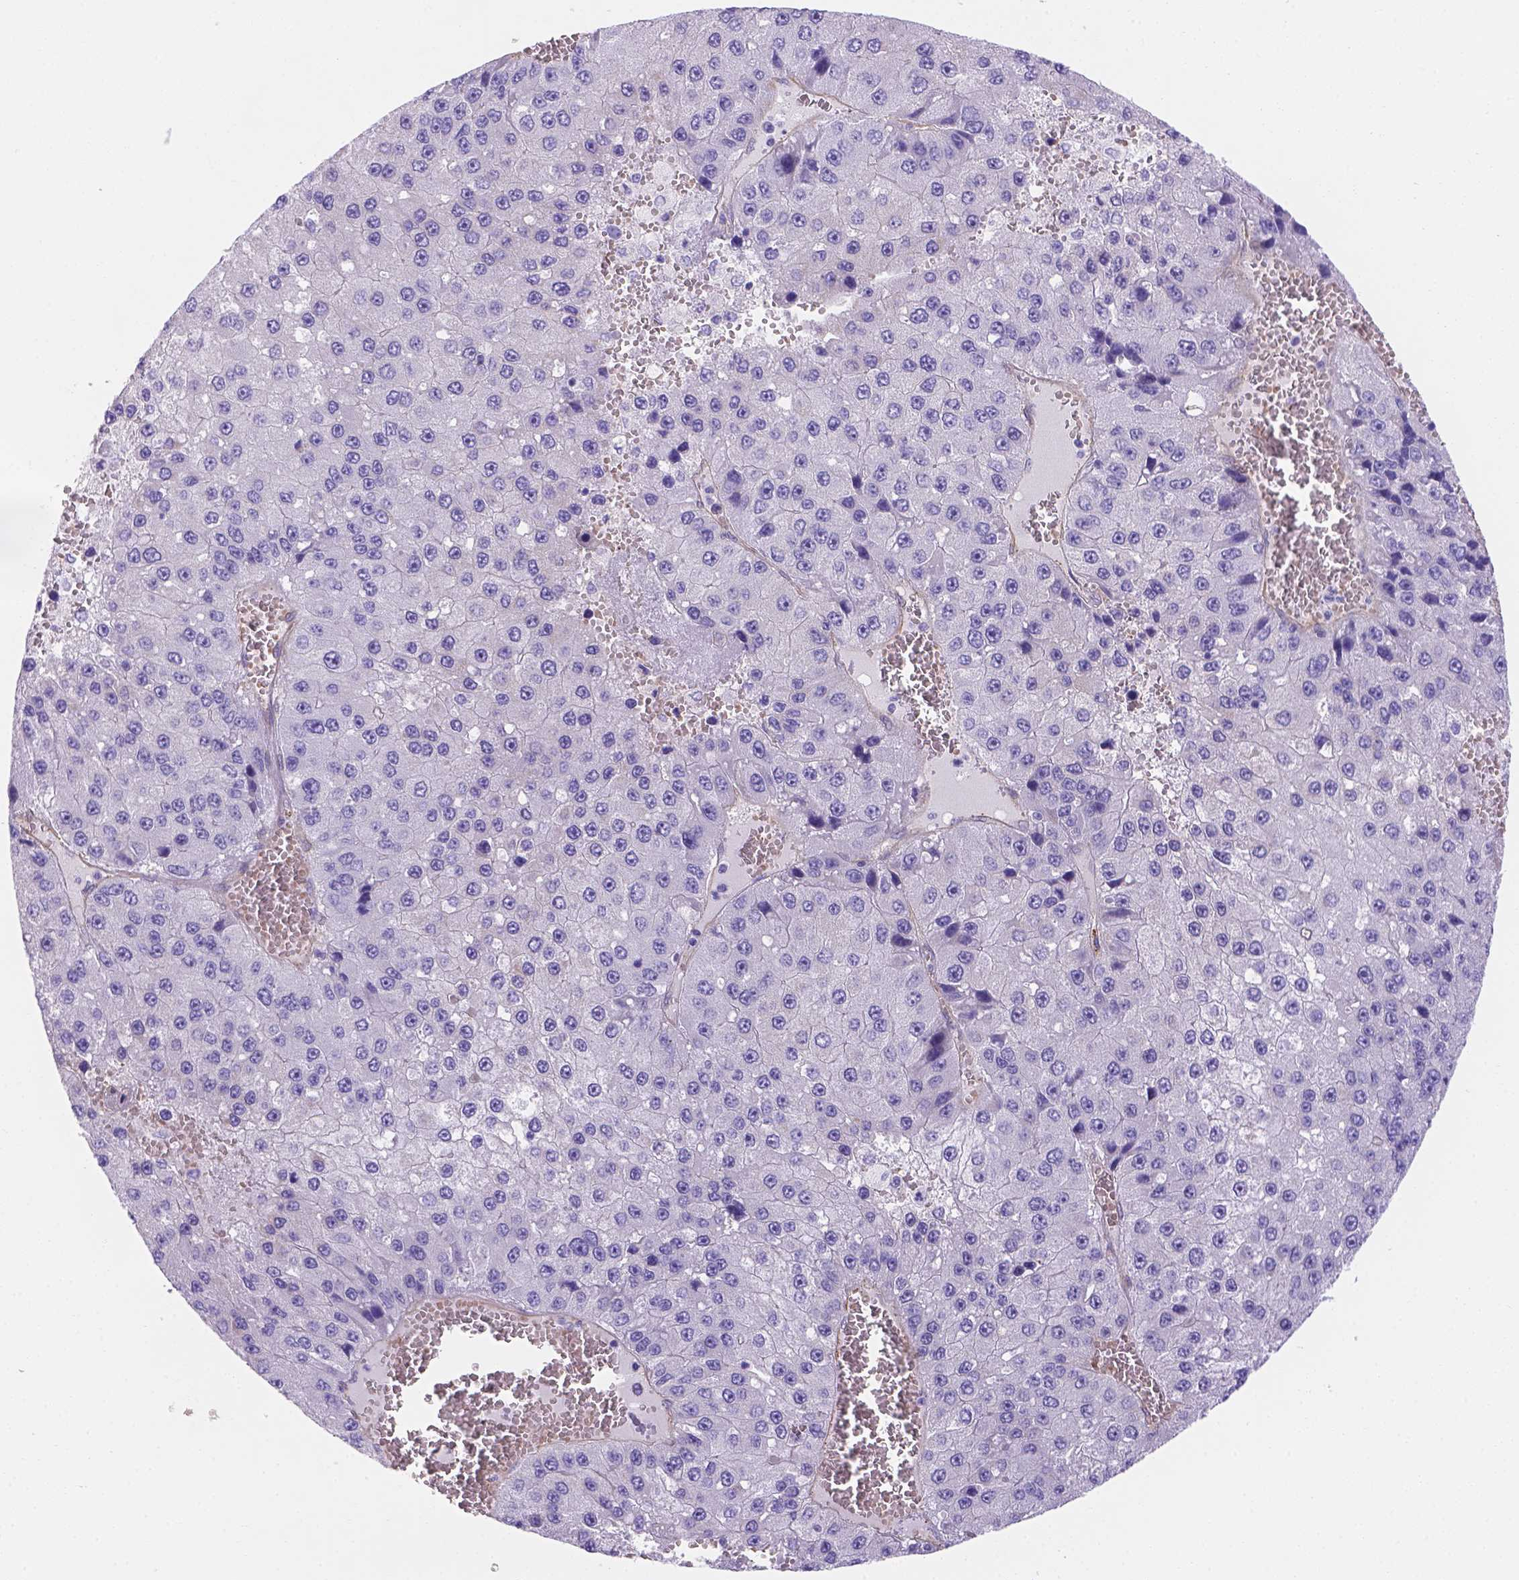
{"staining": {"intensity": "negative", "quantity": "none", "location": "none"}, "tissue": "liver cancer", "cell_type": "Tumor cells", "image_type": "cancer", "snomed": [{"axis": "morphology", "description": "Carcinoma, Hepatocellular, NOS"}, {"axis": "topography", "description": "Liver"}], "caption": "An IHC histopathology image of liver hepatocellular carcinoma is shown. There is no staining in tumor cells of liver hepatocellular carcinoma.", "gene": "SLC40A1", "patient": {"sex": "female", "age": 73}}